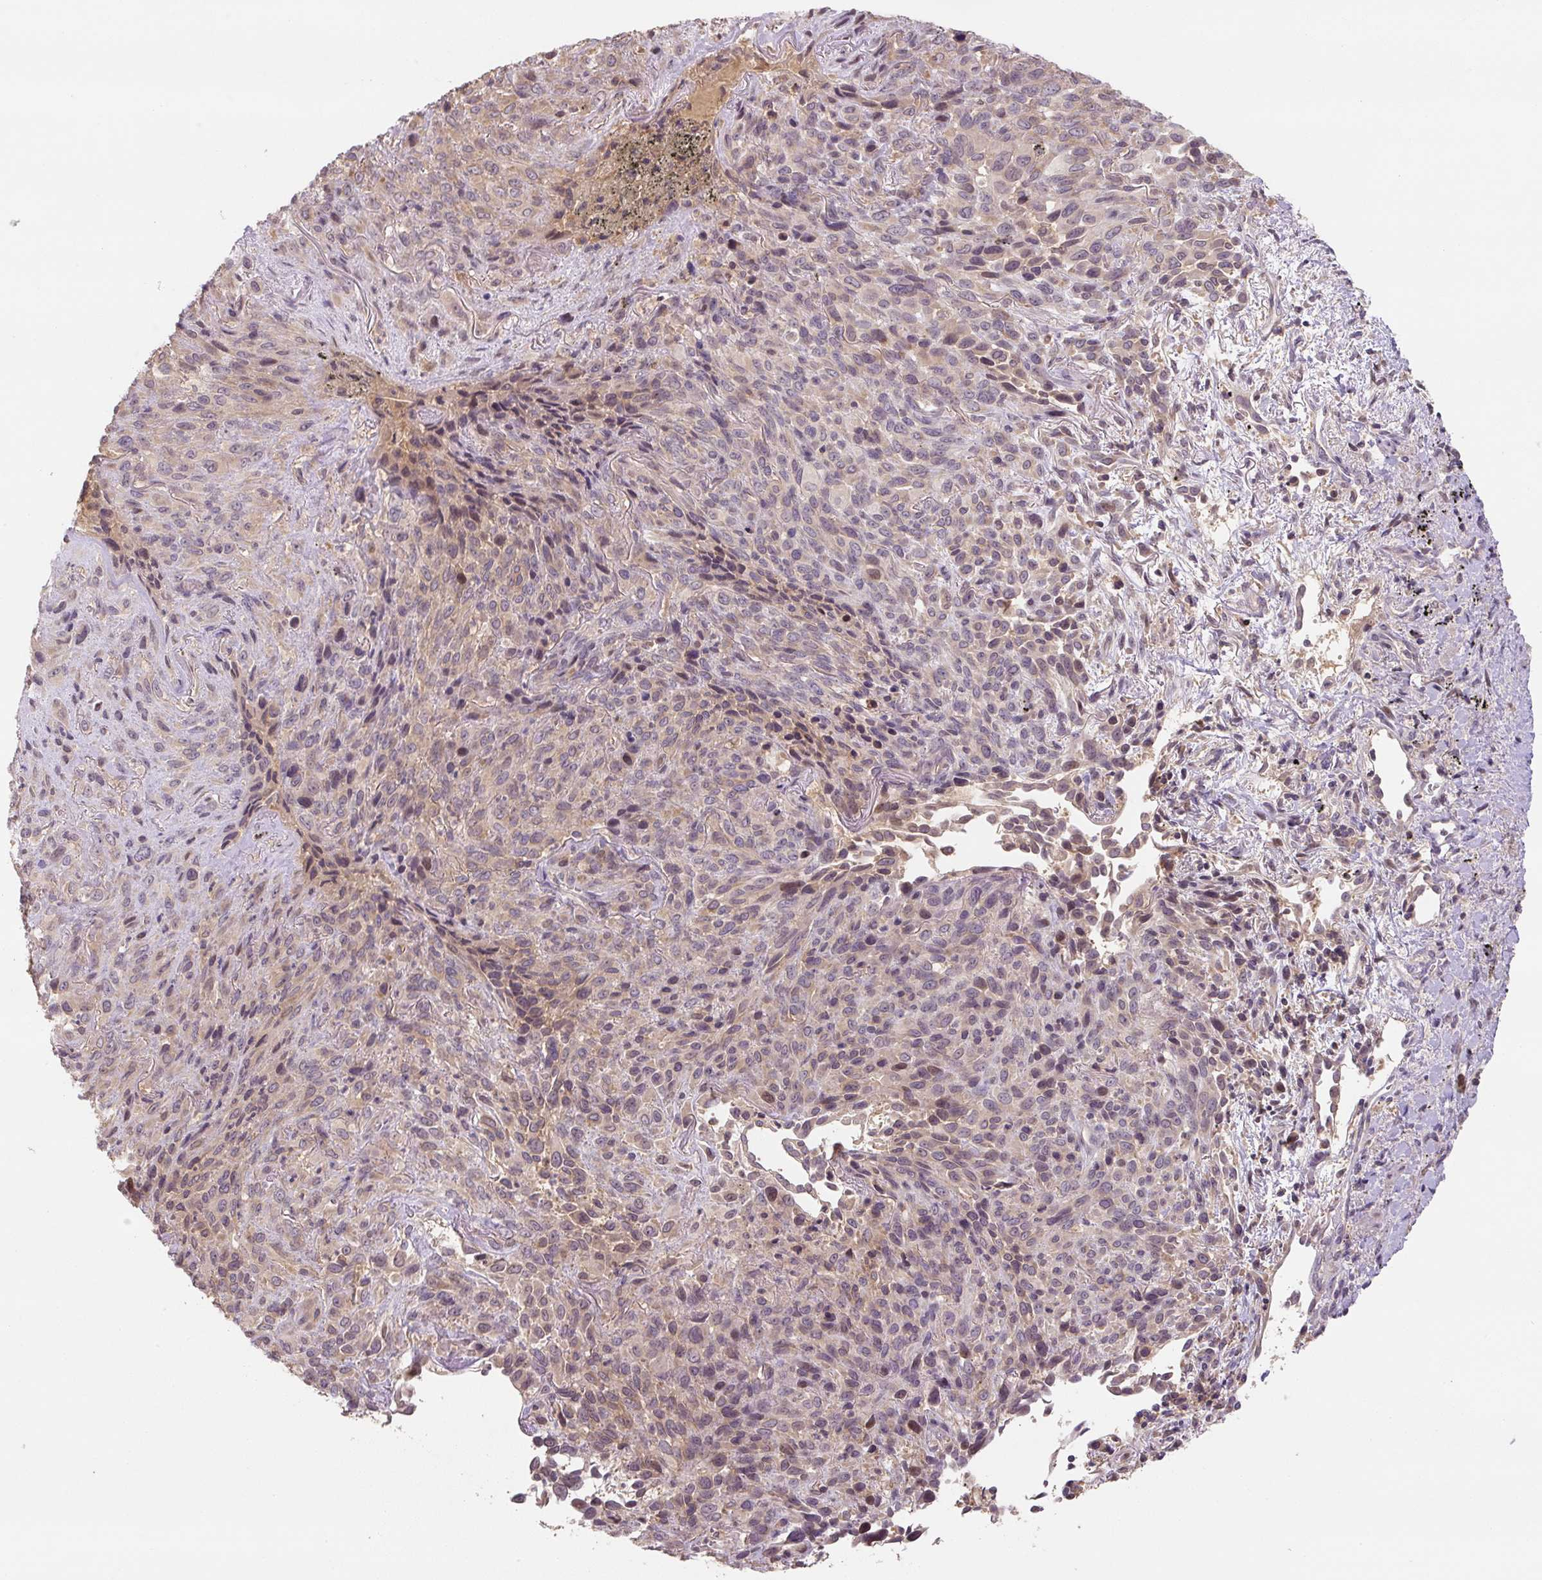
{"staining": {"intensity": "weak", "quantity": "<25%", "location": "nuclear"}, "tissue": "melanoma", "cell_type": "Tumor cells", "image_type": "cancer", "snomed": [{"axis": "morphology", "description": "Malignant melanoma, Metastatic site"}, {"axis": "topography", "description": "Lung"}], "caption": "Melanoma stained for a protein using IHC shows no expression tumor cells.", "gene": "C2orf73", "patient": {"sex": "male", "age": 48}}